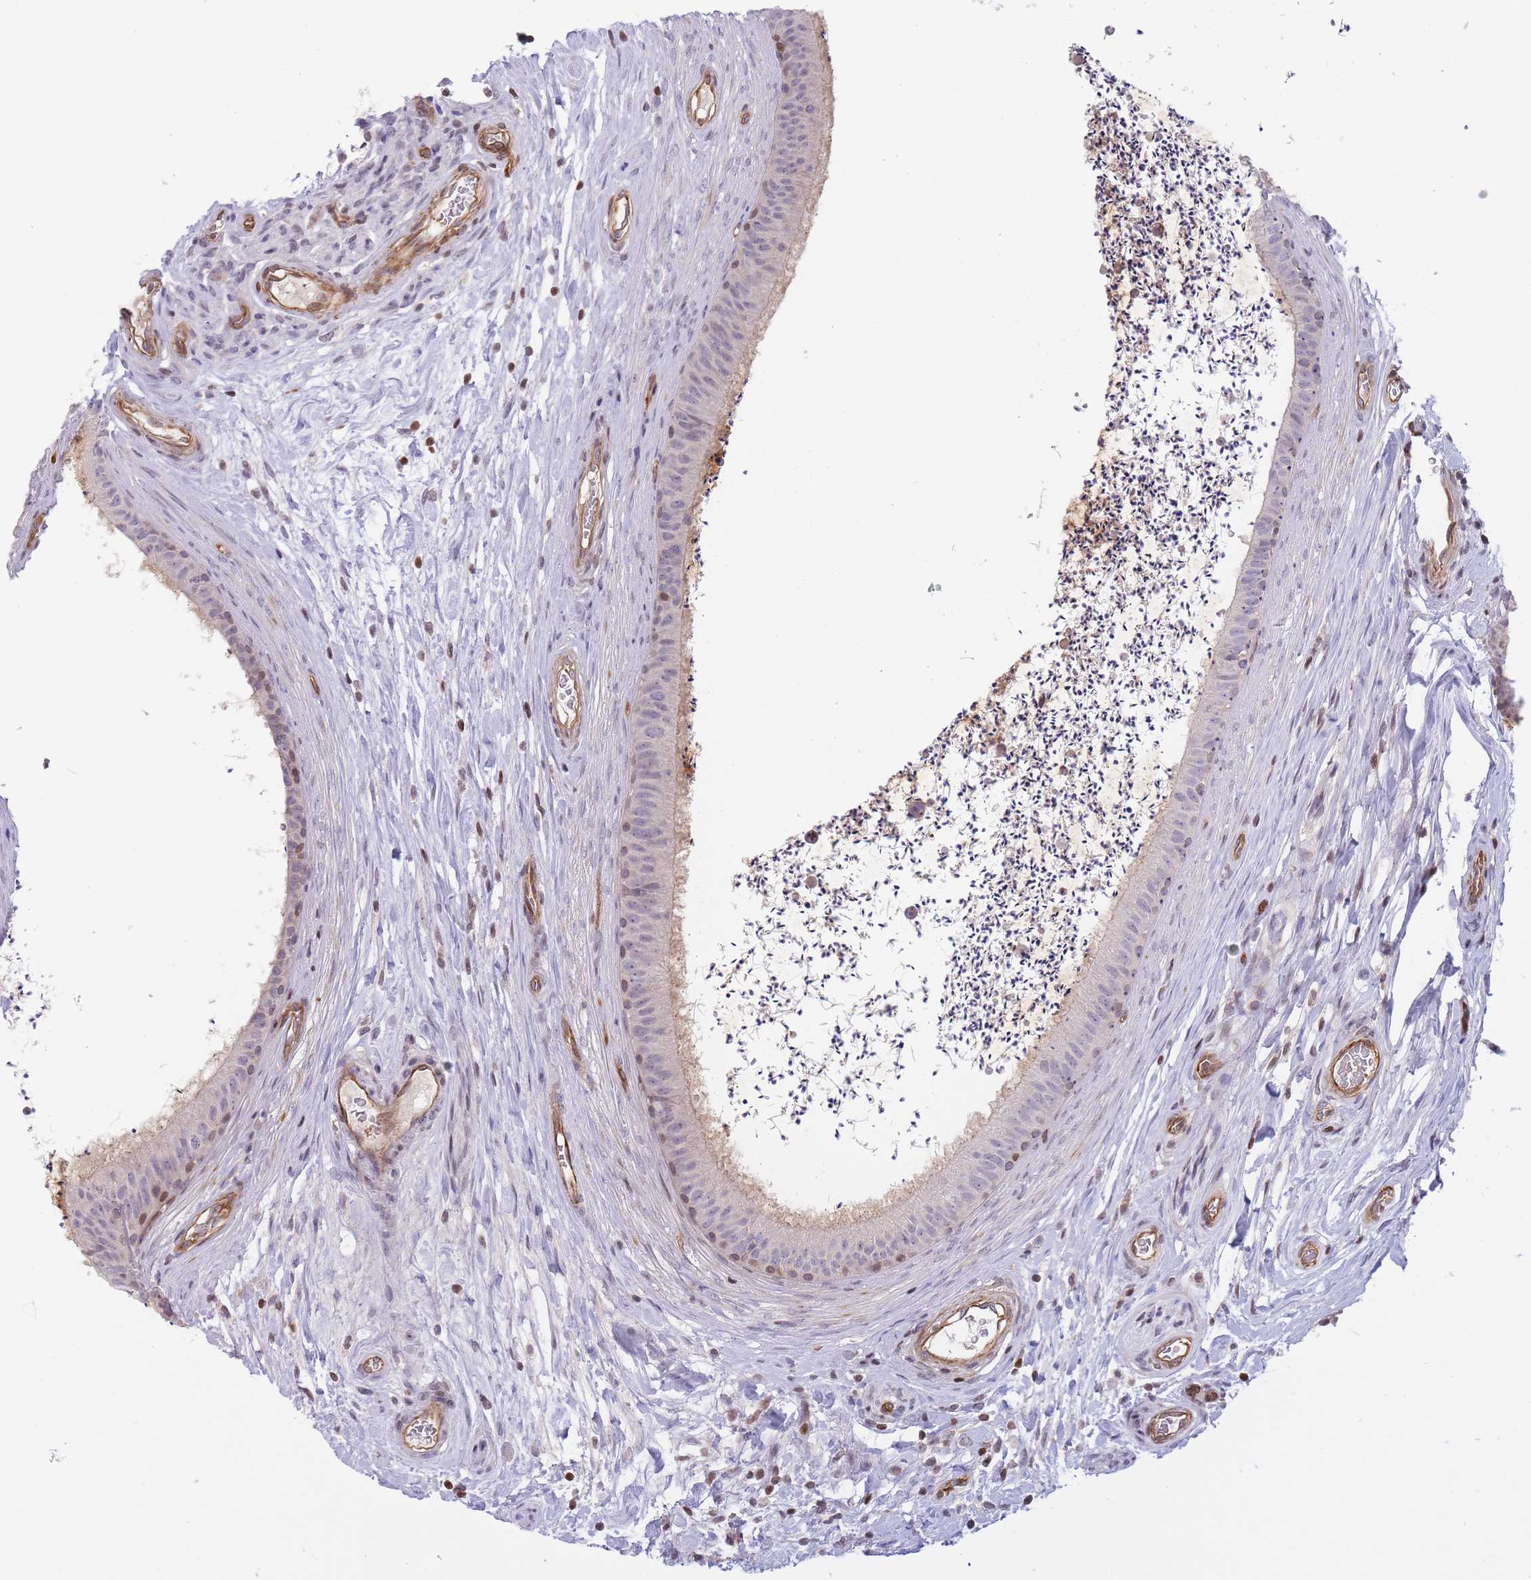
{"staining": {"intensity": "weak", "quantity": "<25%", "location": "cytoplasmic/membranous"}, "tissue": "epididymis", "cell_type": "Glandular cells", "image_type": "normal", "snomed": [{"axis": "morphology", "description": "Normal tissue, NOS"}, {"axis": "topography", "description": "Testis"}, {"axis": "topography", "description": "Epididymis"}], "caption": "An IHC micrograph of normal epididymis is shown. There is no staining in glandular cells of epididymis.", "gene": "SLC35F5", "patient": {"sex": "male", "age": 41}}